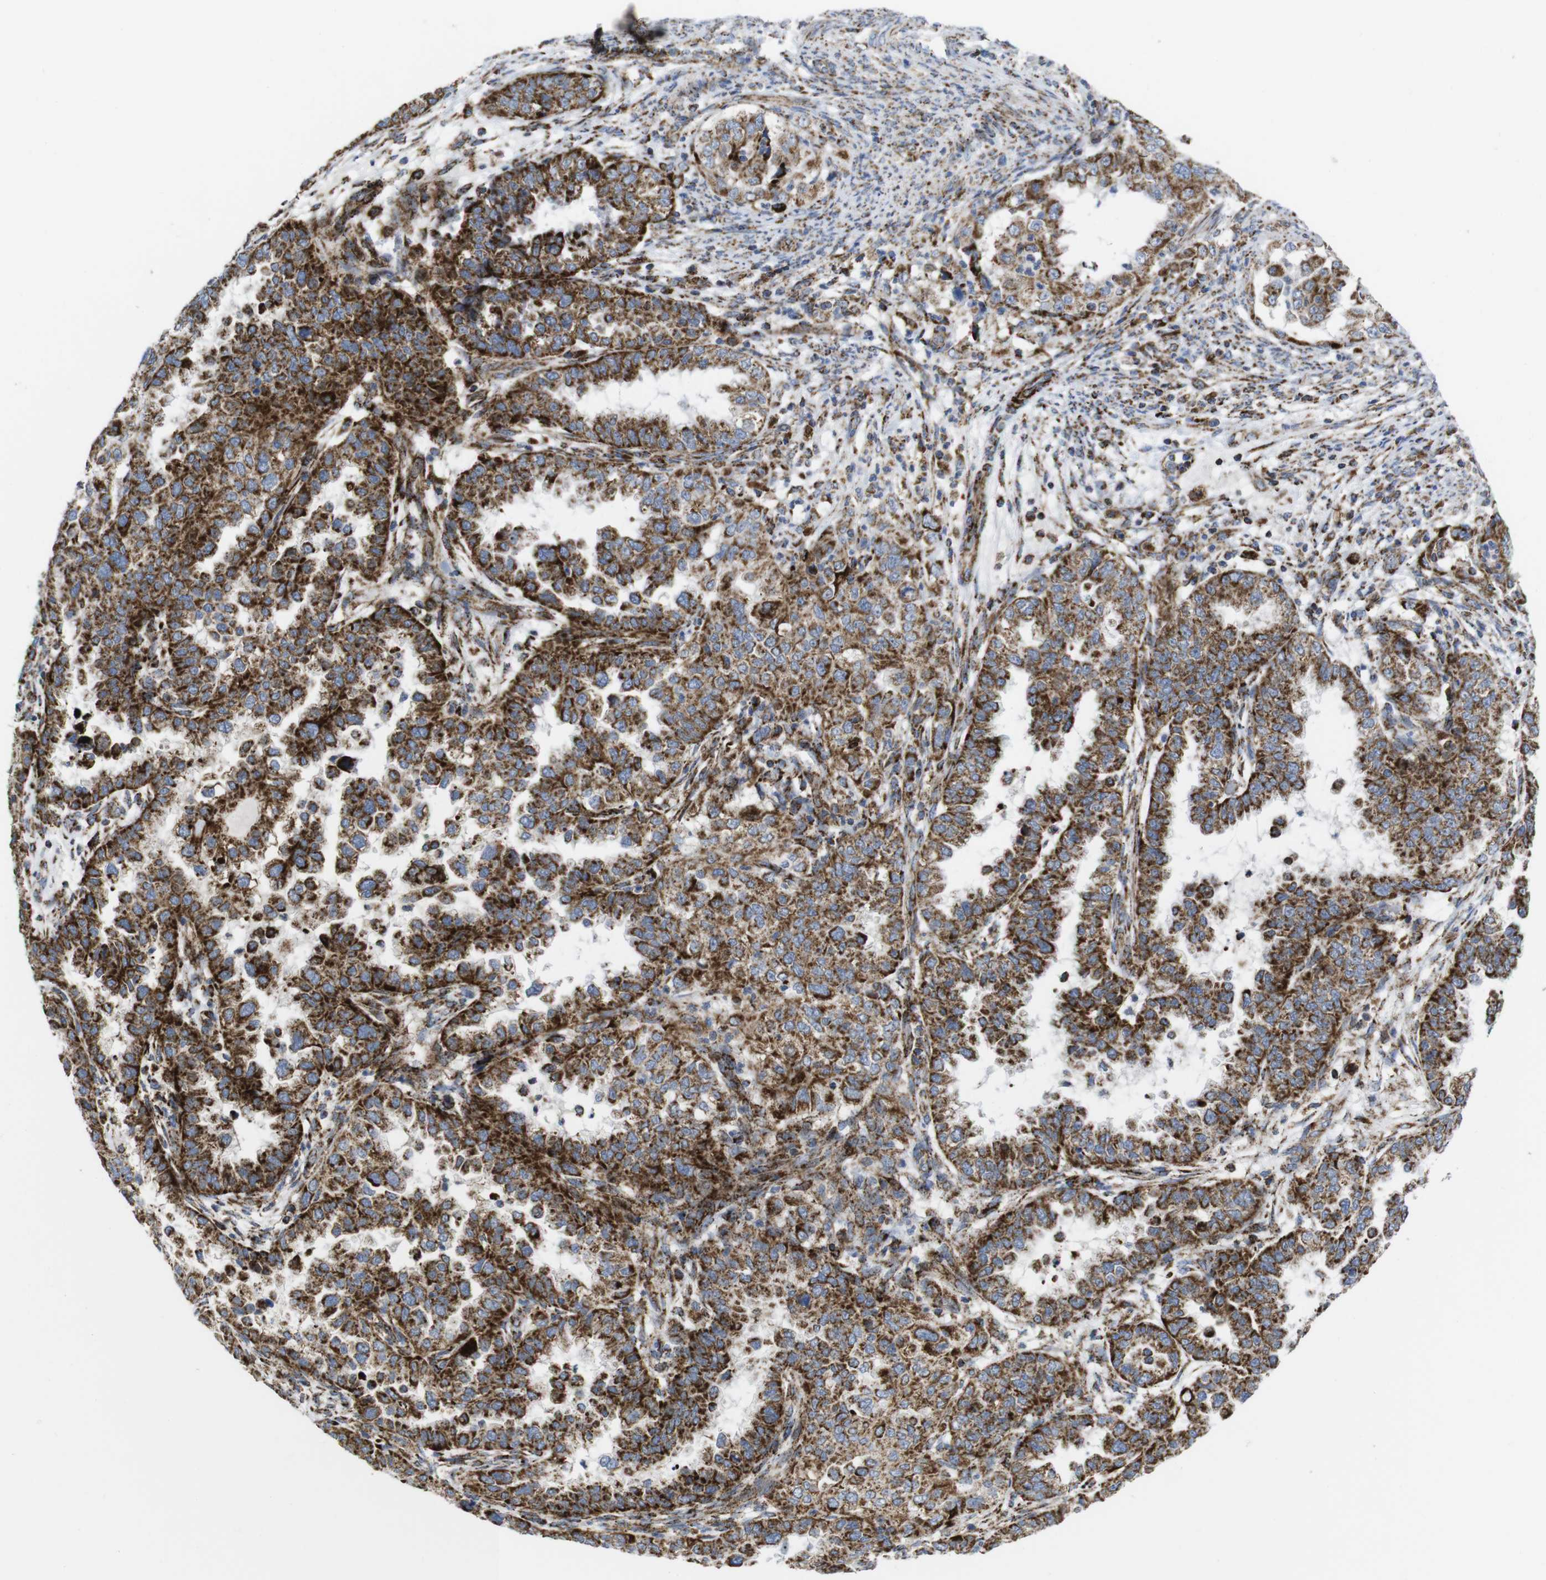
{"staining": {"intensity": "strong", "quantity": ">75%", "location": "cytoplasmic/membranous"}, "tissue": "endometrial cancer", "cell_type": "Tumor cells", "image_type": "cancer", "snomed": [{"axis": "morphology", "description": "Adenocarcinoma, NOS"}, {"axis": "topography", "description": "Endometrium"}], "caption": "High-power microscopy captured an immunohistochemistry photomicrograph of endometrial cancer, revealing strong cytoplasmic/membranous expression in about >75% of tumor cells. The staining was performed using DAB (3,3'-diaminobenzidine), with brown indicating positive protein expression. Nuclei are stained blue with hematoxylin.", "gene": "TMEM192", "patient": {"sex": "female", "age": 85}}